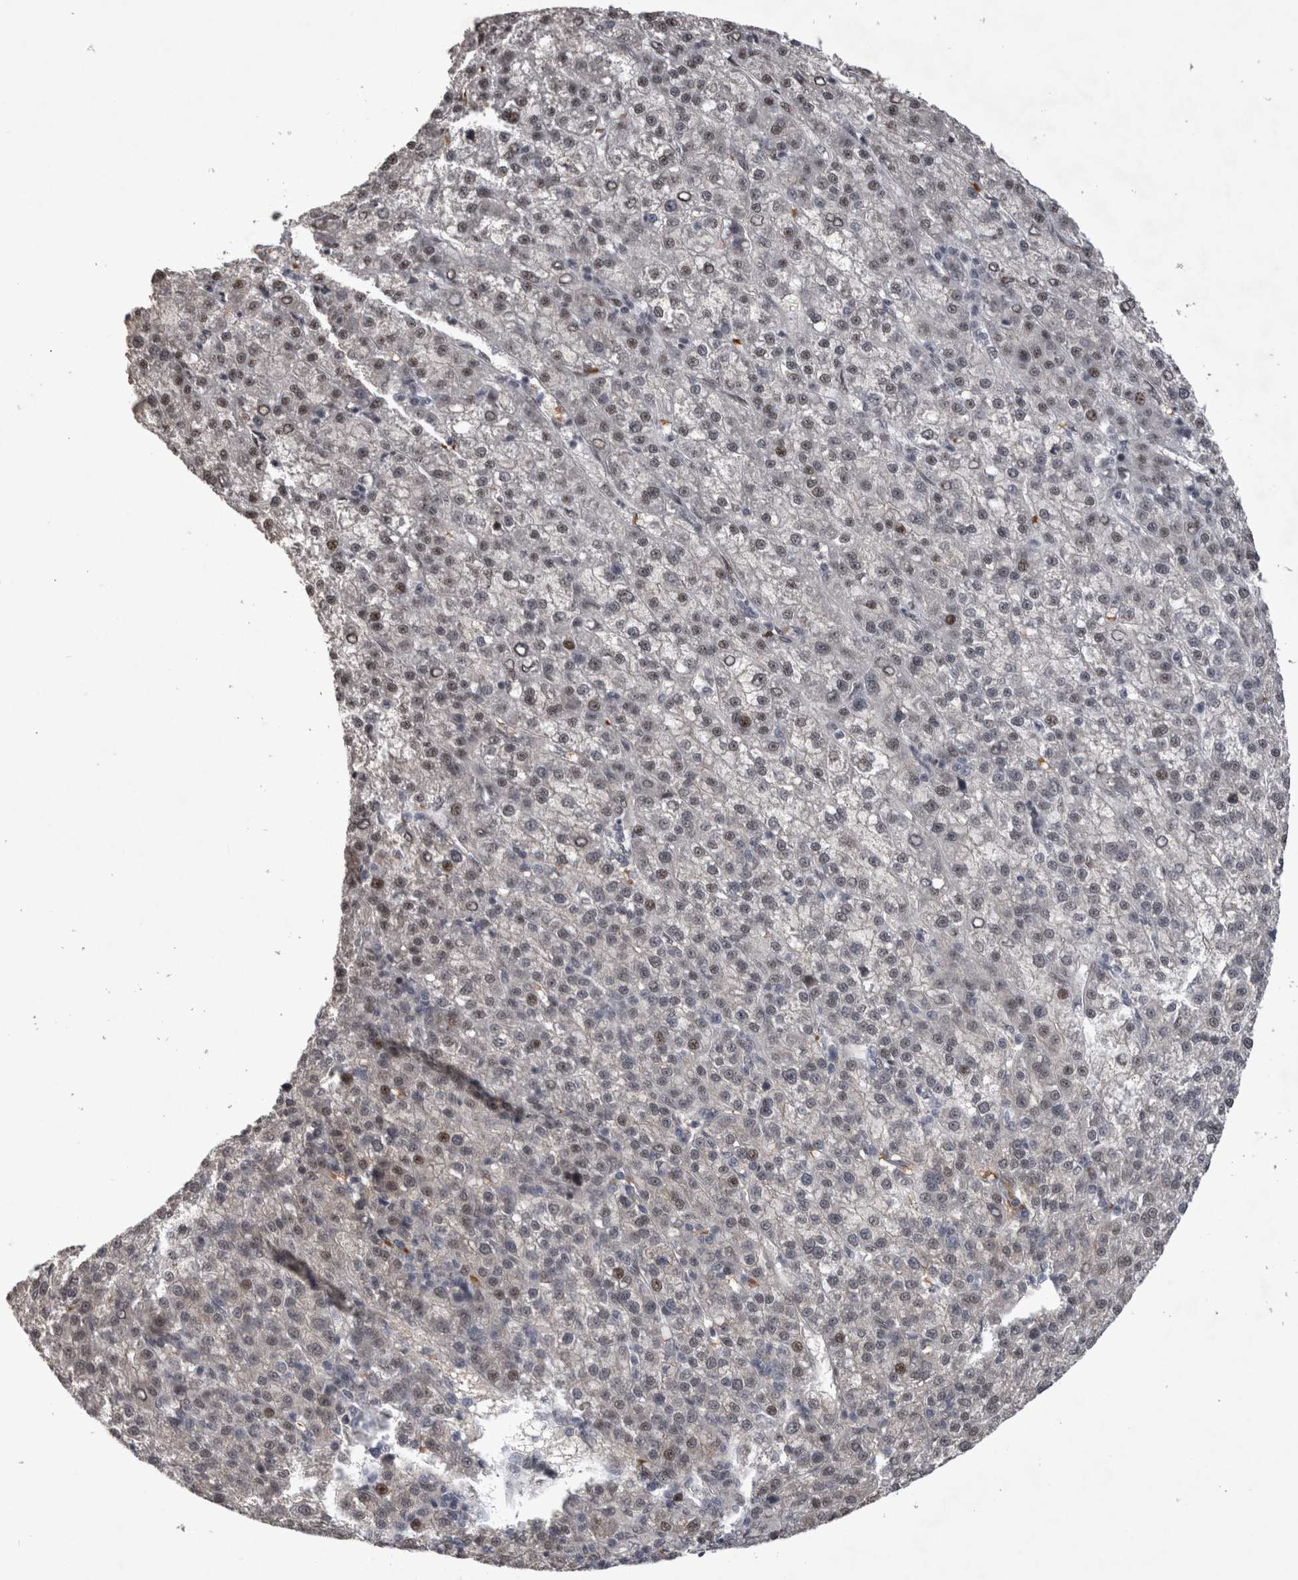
{"staining": {"intensity": "weak", "quantity": ">75%", "location": "nuclear"}, "tissue": "liver cancer", "cell_type": "Tumor cells", "image_type": "cancer", "snomed": [{"axis": "morphology", "description": "Carcinoma, Hepatocellular, NOS"}, {"axis": "topography", "description": "Liver"}], "caption": "Weak nuclear protein expression is present in approximately >75% of tumor cells in liver cancer. The protein of interest is stained brown, and the nuclei are stained in blue (DAB (3,3'-diaminobenzidine) IHC with brightfield microscopy, high magnification).", "gene": "IFI44", "patient": {"sex": "female", "age": 58}}